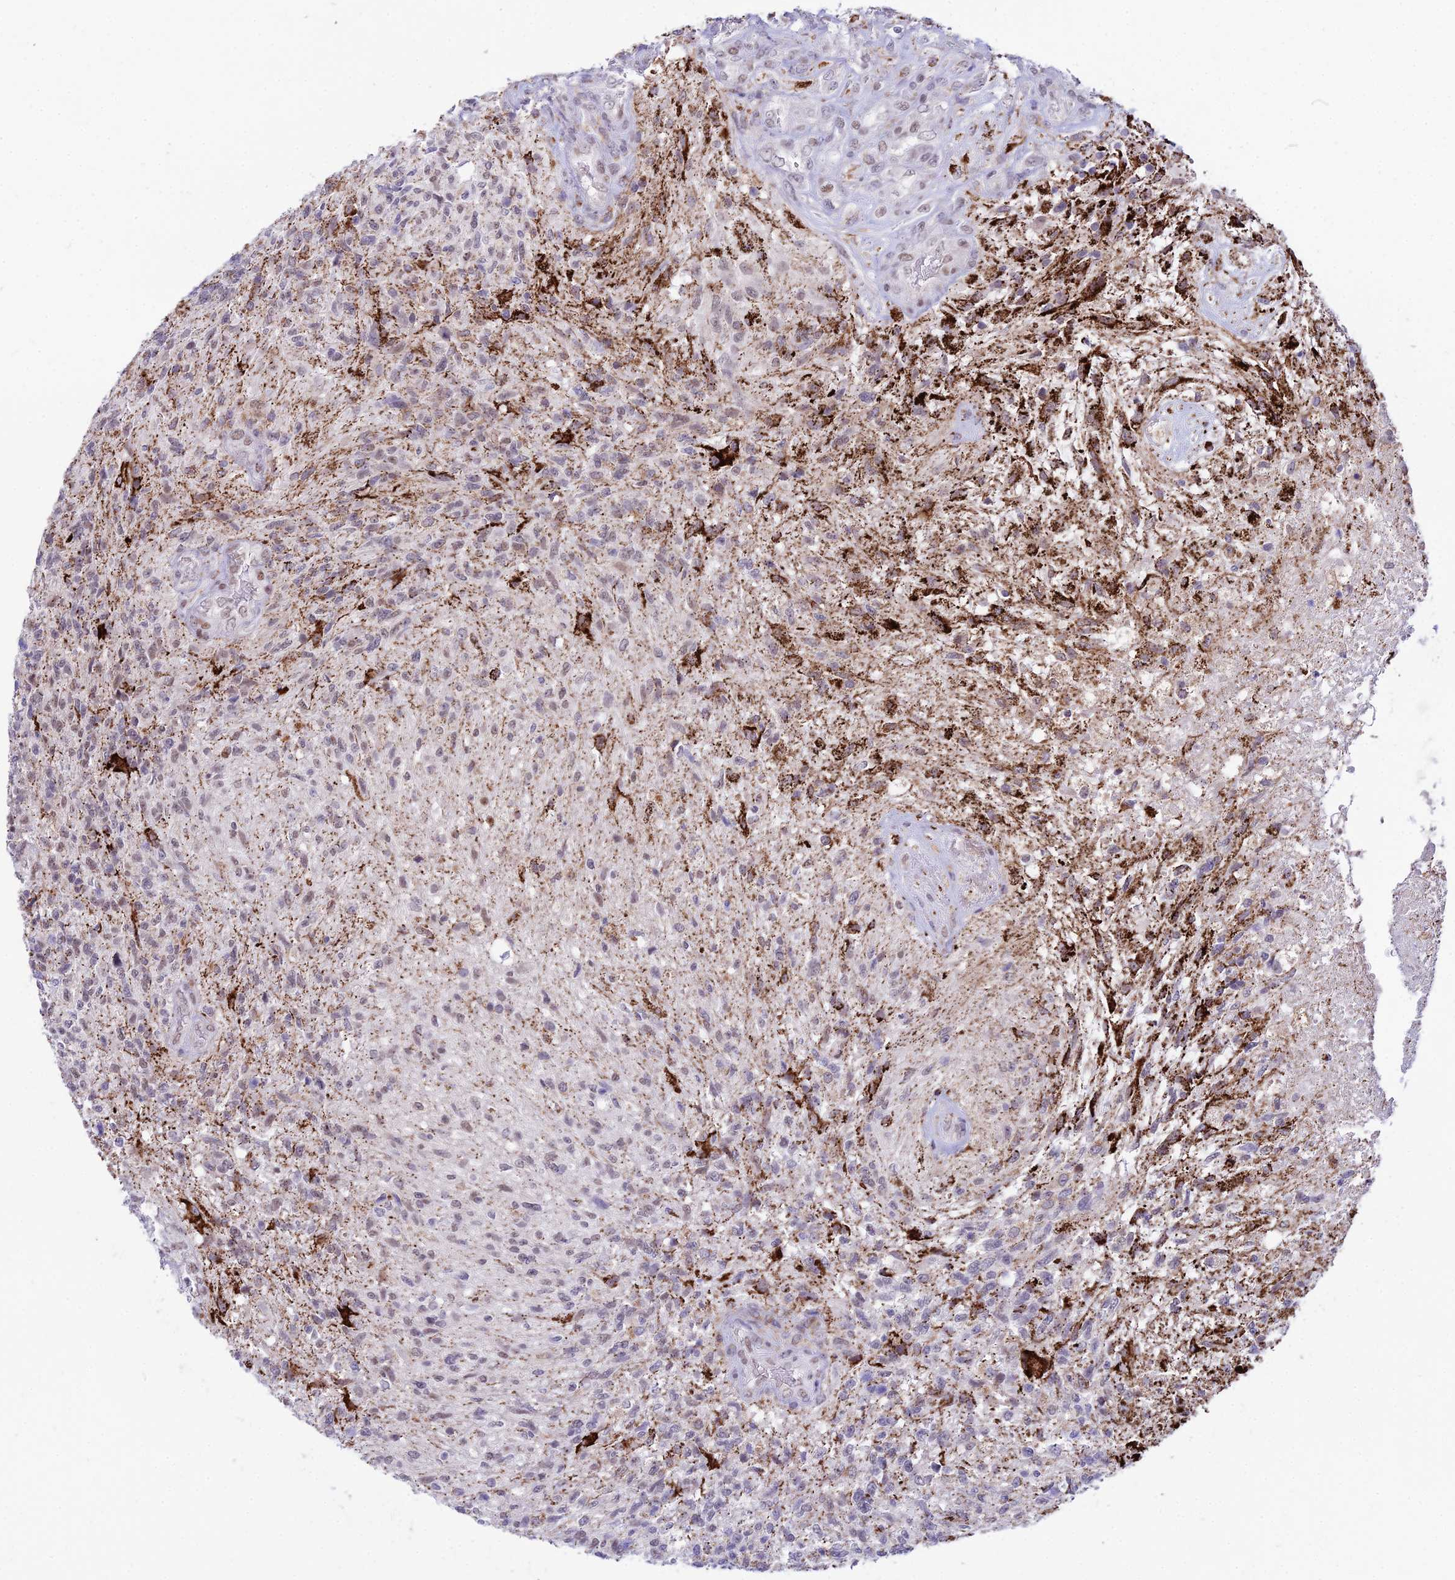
{"staining": {"intensity": "strong", "quantity": "25%-75%", "location": "cytoplasmic/membranous"}, "tissue": "glioma", "cell_type": "Tumor cells", "image_type": "cancer", "snomed": [{"axis": "morphology", "description": "Glioma, malignant, High grade"}, {"axis": "topography", "description": "Brain"}], "caption": "An image of human glioma stained for a protein shows strong cytoplasmic/membranous brown staining in tumor cells.", "gene": "C6orf163", "patient": {"sex": "male", "age": 56}}